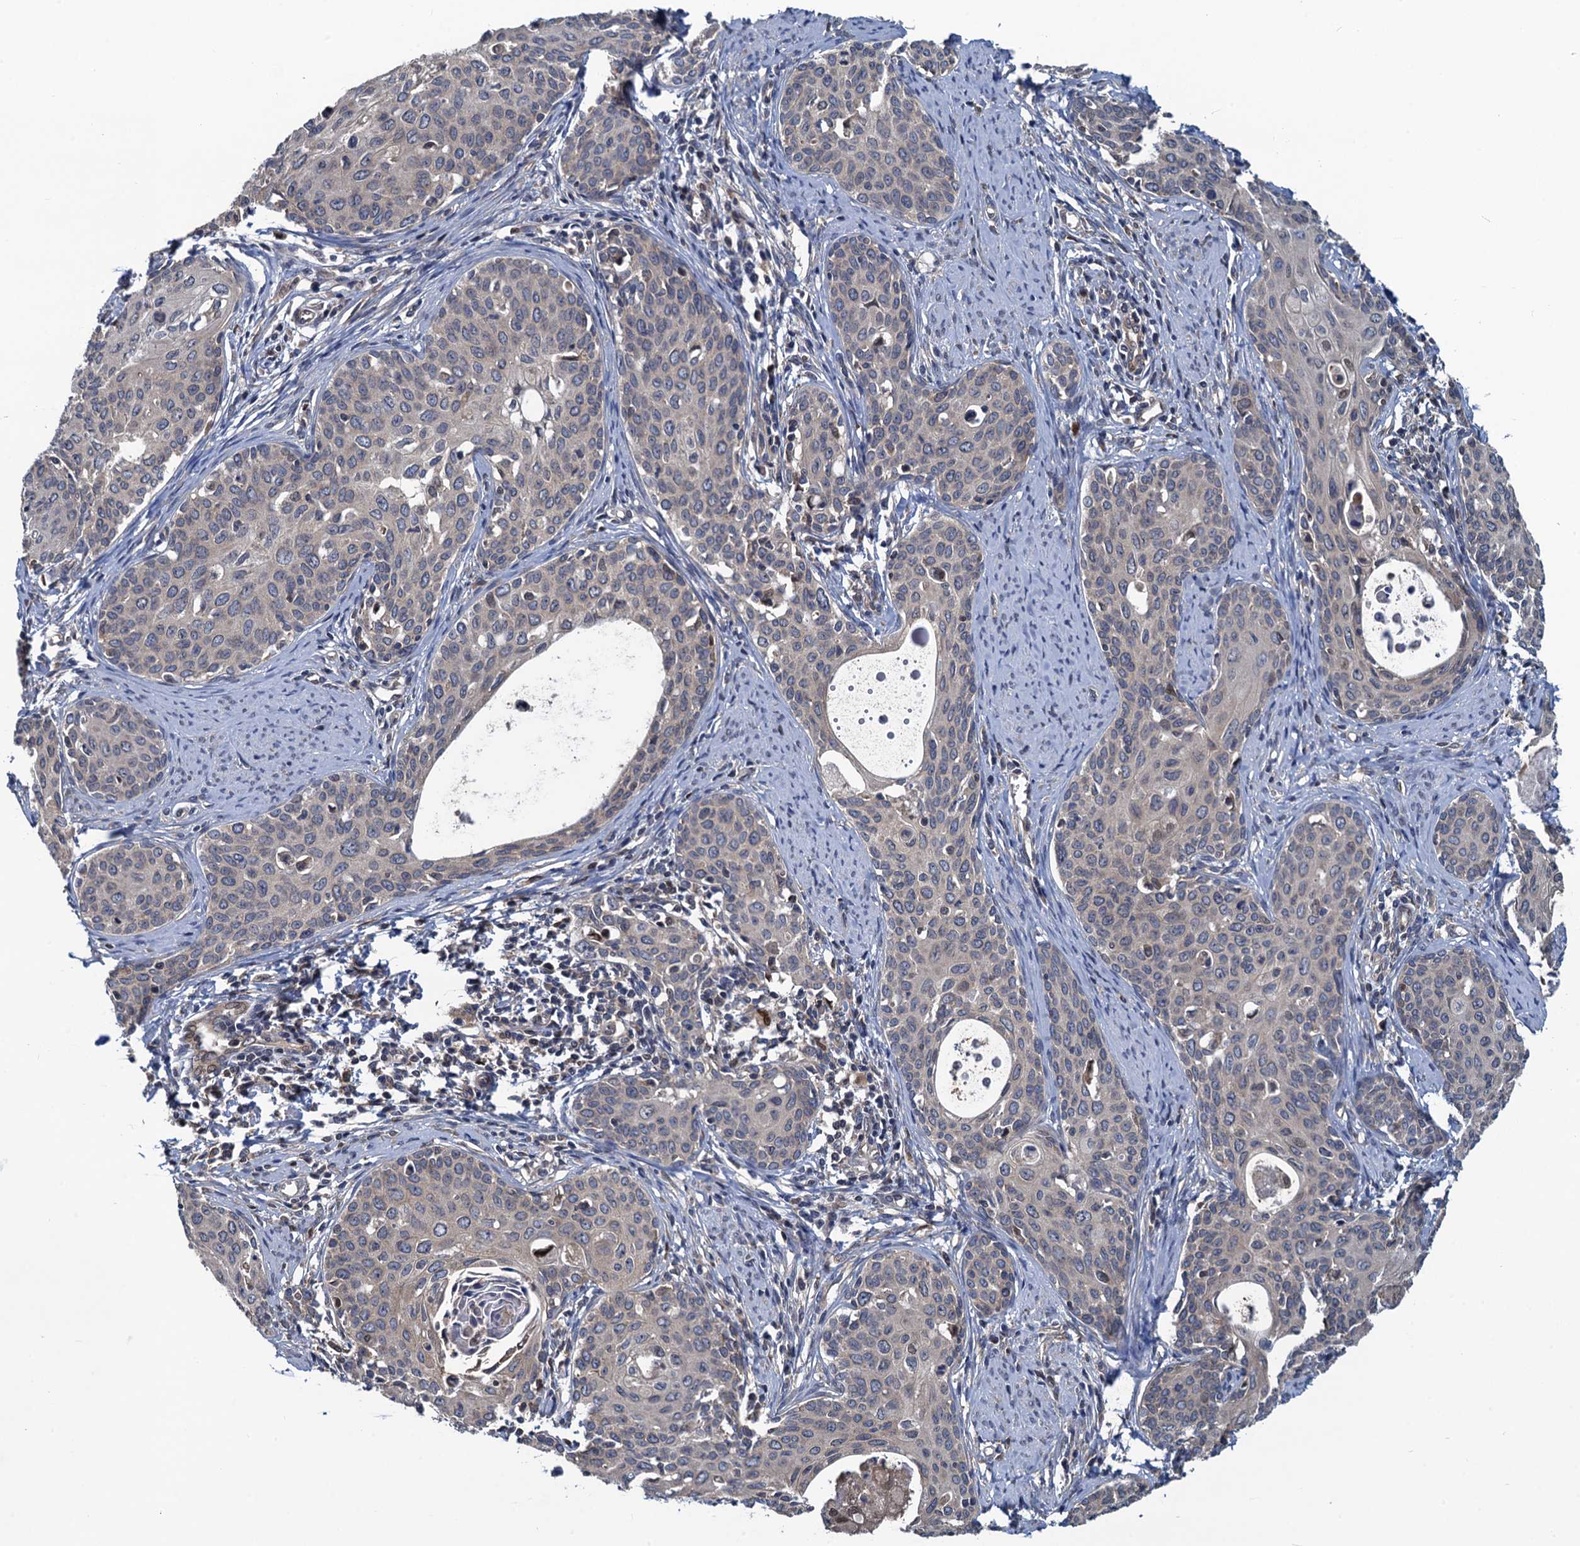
{"staining": {"intensity": "weak", "quantity": "<25%", "location": "cytoplasmic/membranous"}, "tissue": "cervical cancer", "cell_type": "Tumor cells", "image_type": "cancer", "snomed": [{"axis": "morphology", "description": "Squamous cell carcinoma, NOS"}, {"axis": "topography", "description": "Cervix"}], "caption": "This is an immunohistochemistry histopathology image of cervical cancer (squamous cell carcinoma). There is no positivity in tumor cells.", "gene": "RNF125", "patient": {"sex": "female", "age": 52}}